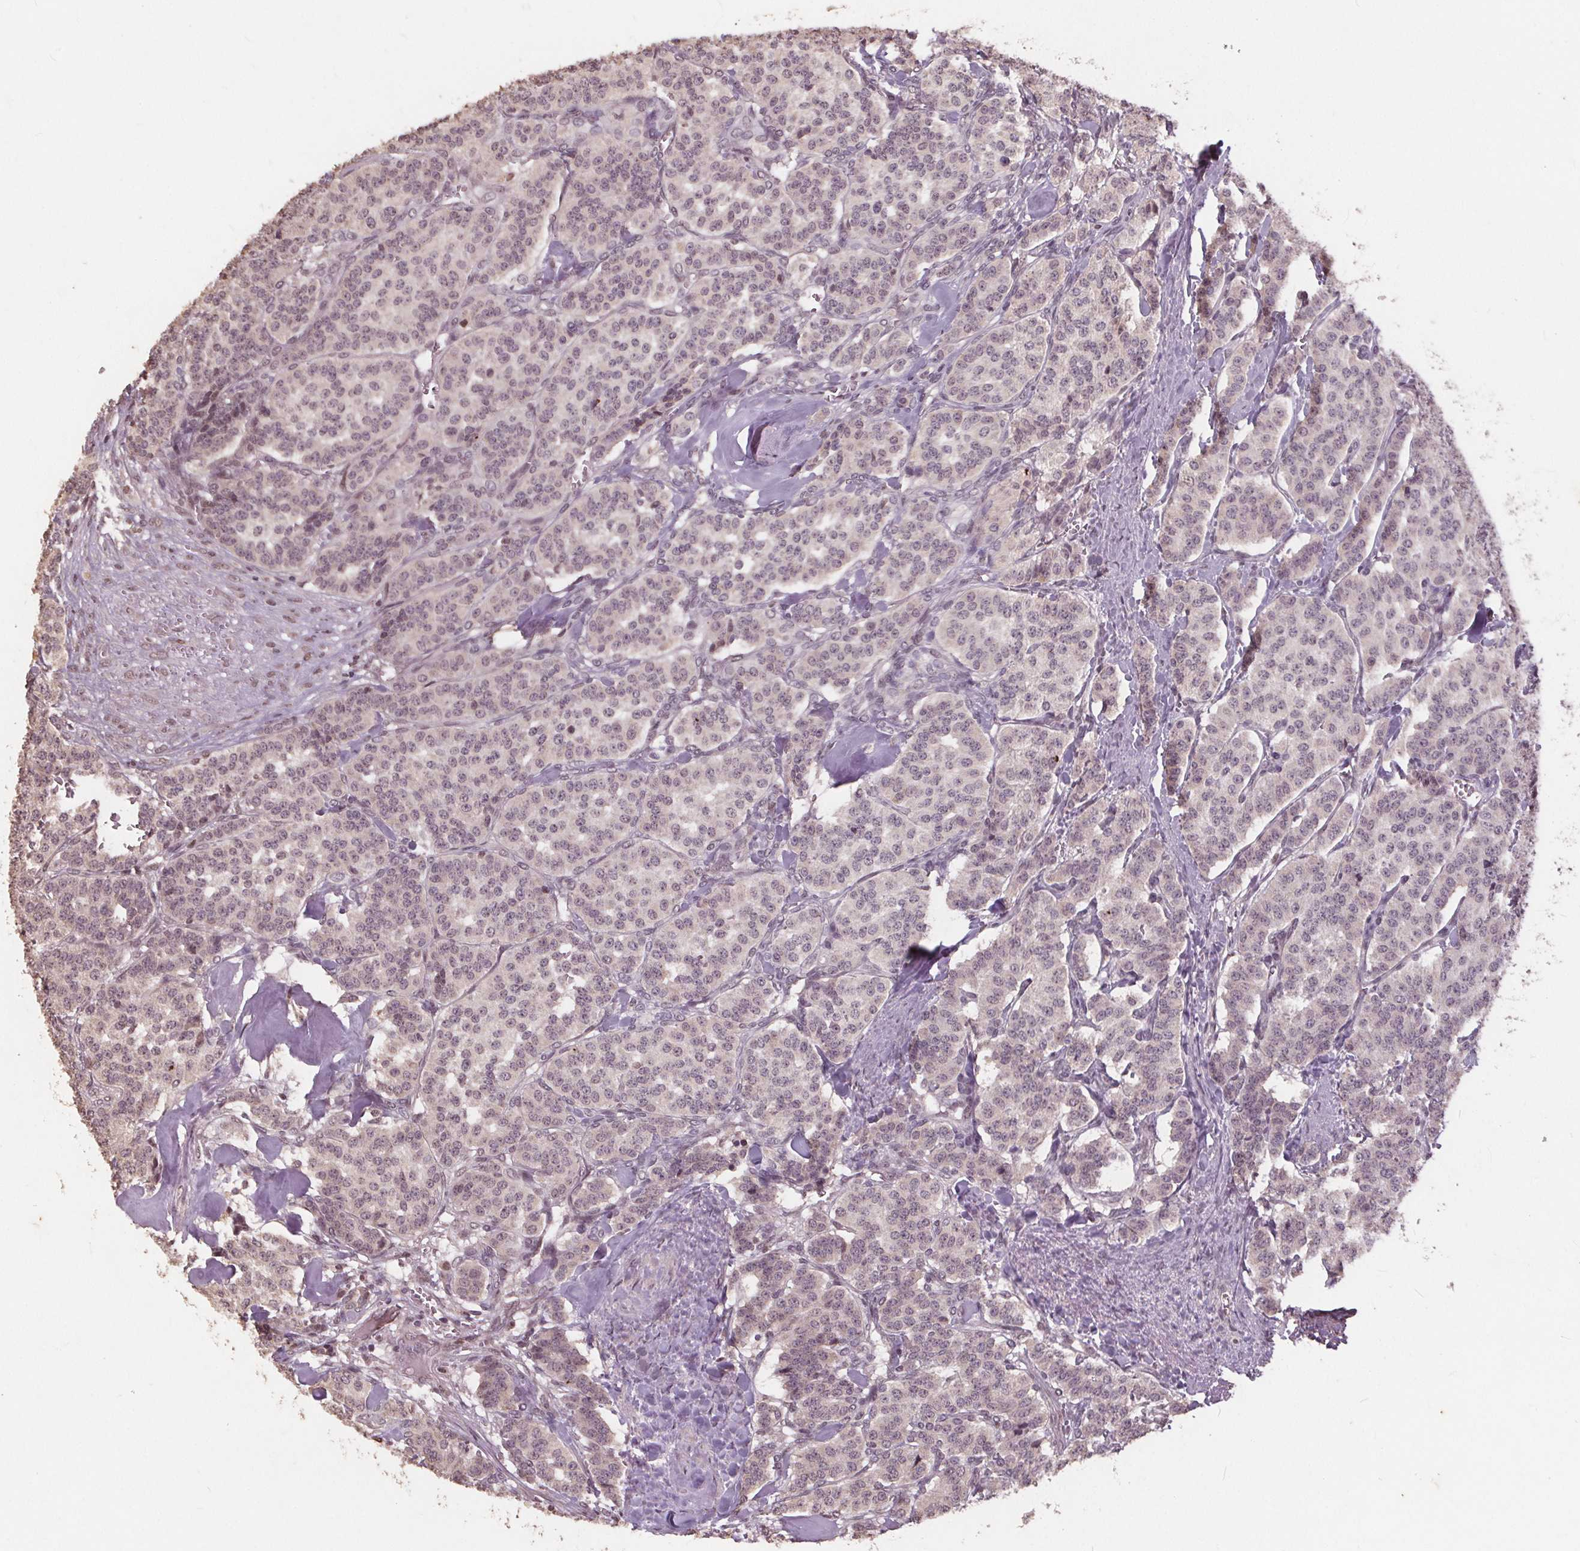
{"staining": {"intensity": "weak", "quantity": "25%-75%", "location": "nuclear"}, "tissue": "carcinoid", "cell_type": "Tumor cells", "image_type": "cancer", "snomed": [{"axis": "morphology", "description": "Normal tissue, NOS"}, {"axis": "morphology", "description": "Carcinoid, malignant, NOS"}, {"axis": "topography", "description": "Lung"}], "caption": "Weak nuclear expression is identified in approximately 25%-75% of tumor cells in carcinoid.", "gene": "DNMT3B", "patient": {"sex": "female", "age": 46}}